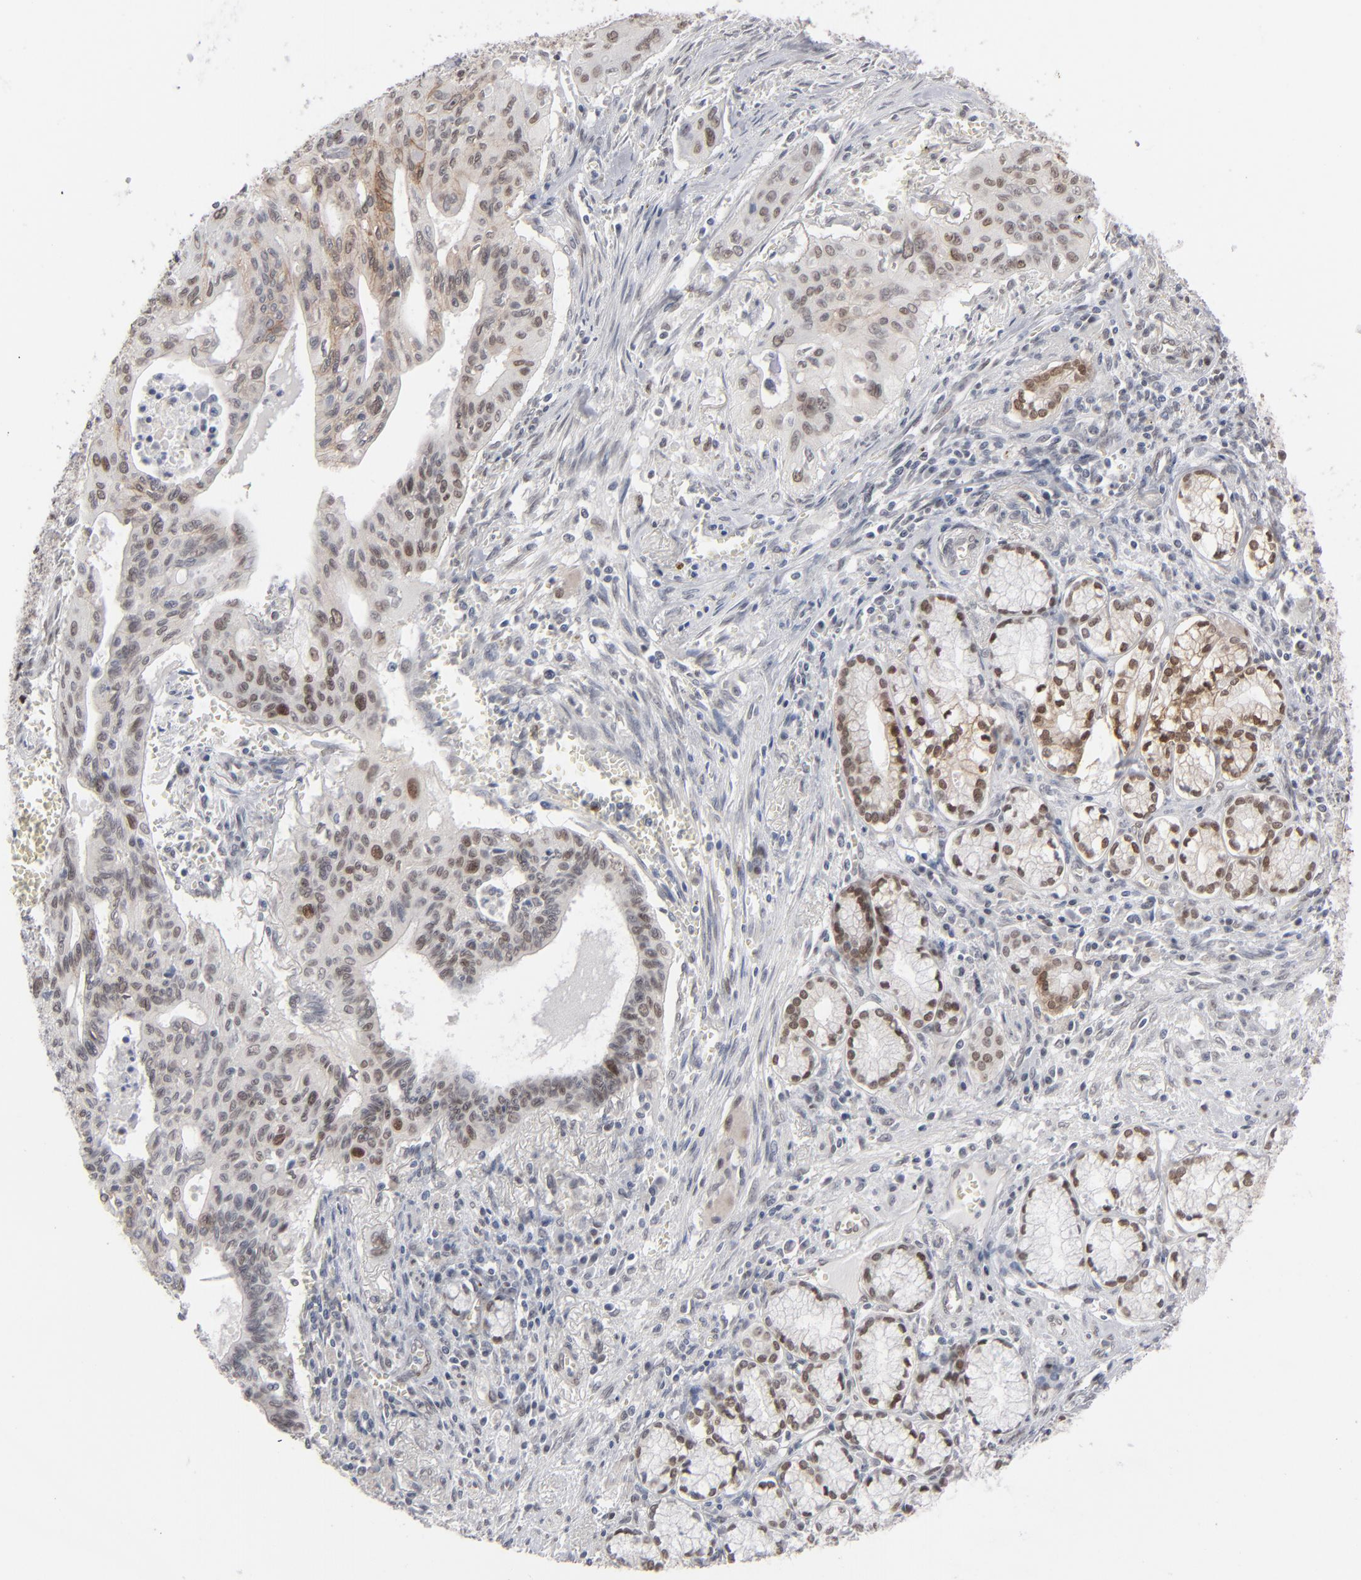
{"staining": {"intensity": "moderate", "quantity": "<25%", "location": "nuclear"}, "tissue": "pancreatic cancer", "cell_type": "Tumor cells", "image_type": "cancer", "snomed": [{"axis": "morphology", "description": "Adenocarcinoma, NOS"}, {"axis": "topography", "description": "Pancreas"}], "caption": "This histopathology image demonstrates IHC staining of human pancreatic cancer (adenocarcinoma), with low moderate nuclear positivity in approximately <25% of tumor cells.", "gene": "IRF9", "patient": {"sex": "male", "age": 77}}